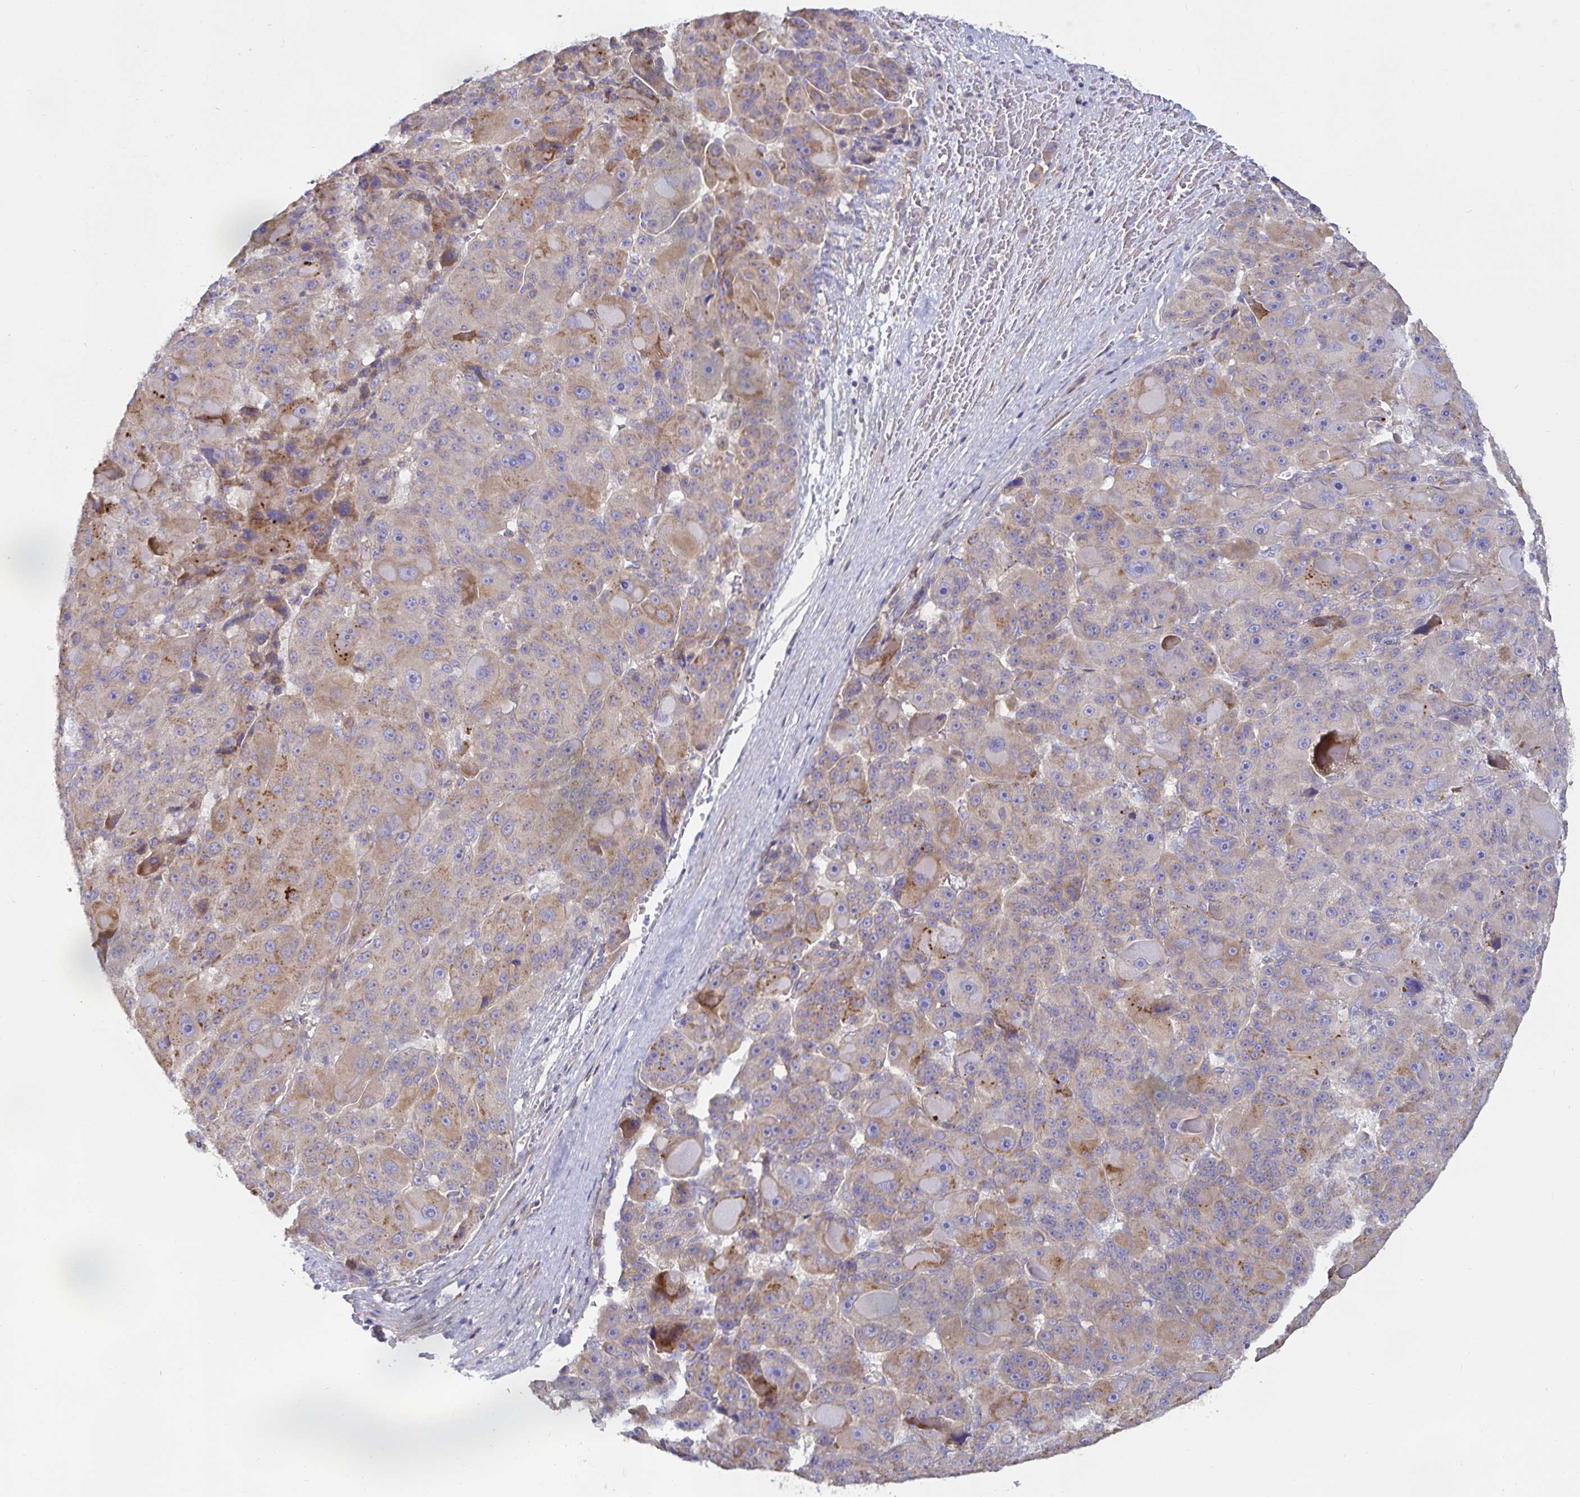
{"staining": {"intensity": "moderate", "quantity": "25%-75%", "location": "cytoplasmic/membranous"}, "tissue": "liver cancer", "cell_type": "Tumor cells", "image_type": "cancer", "snomed": [{"axis": "morphology", "description": "Carcinoma, Hepatocellular, NOS"}, {"axis": "topography", "description": "Liver"}], "caption": "Moderate cytoplasmic/membranous expression for a protein is present in about 25%-75% of tumor cells of liver cancer using immunohistochemistry (IHC).", "gene": "METTL22", "patient": {"sex": "male", "age": 76}}